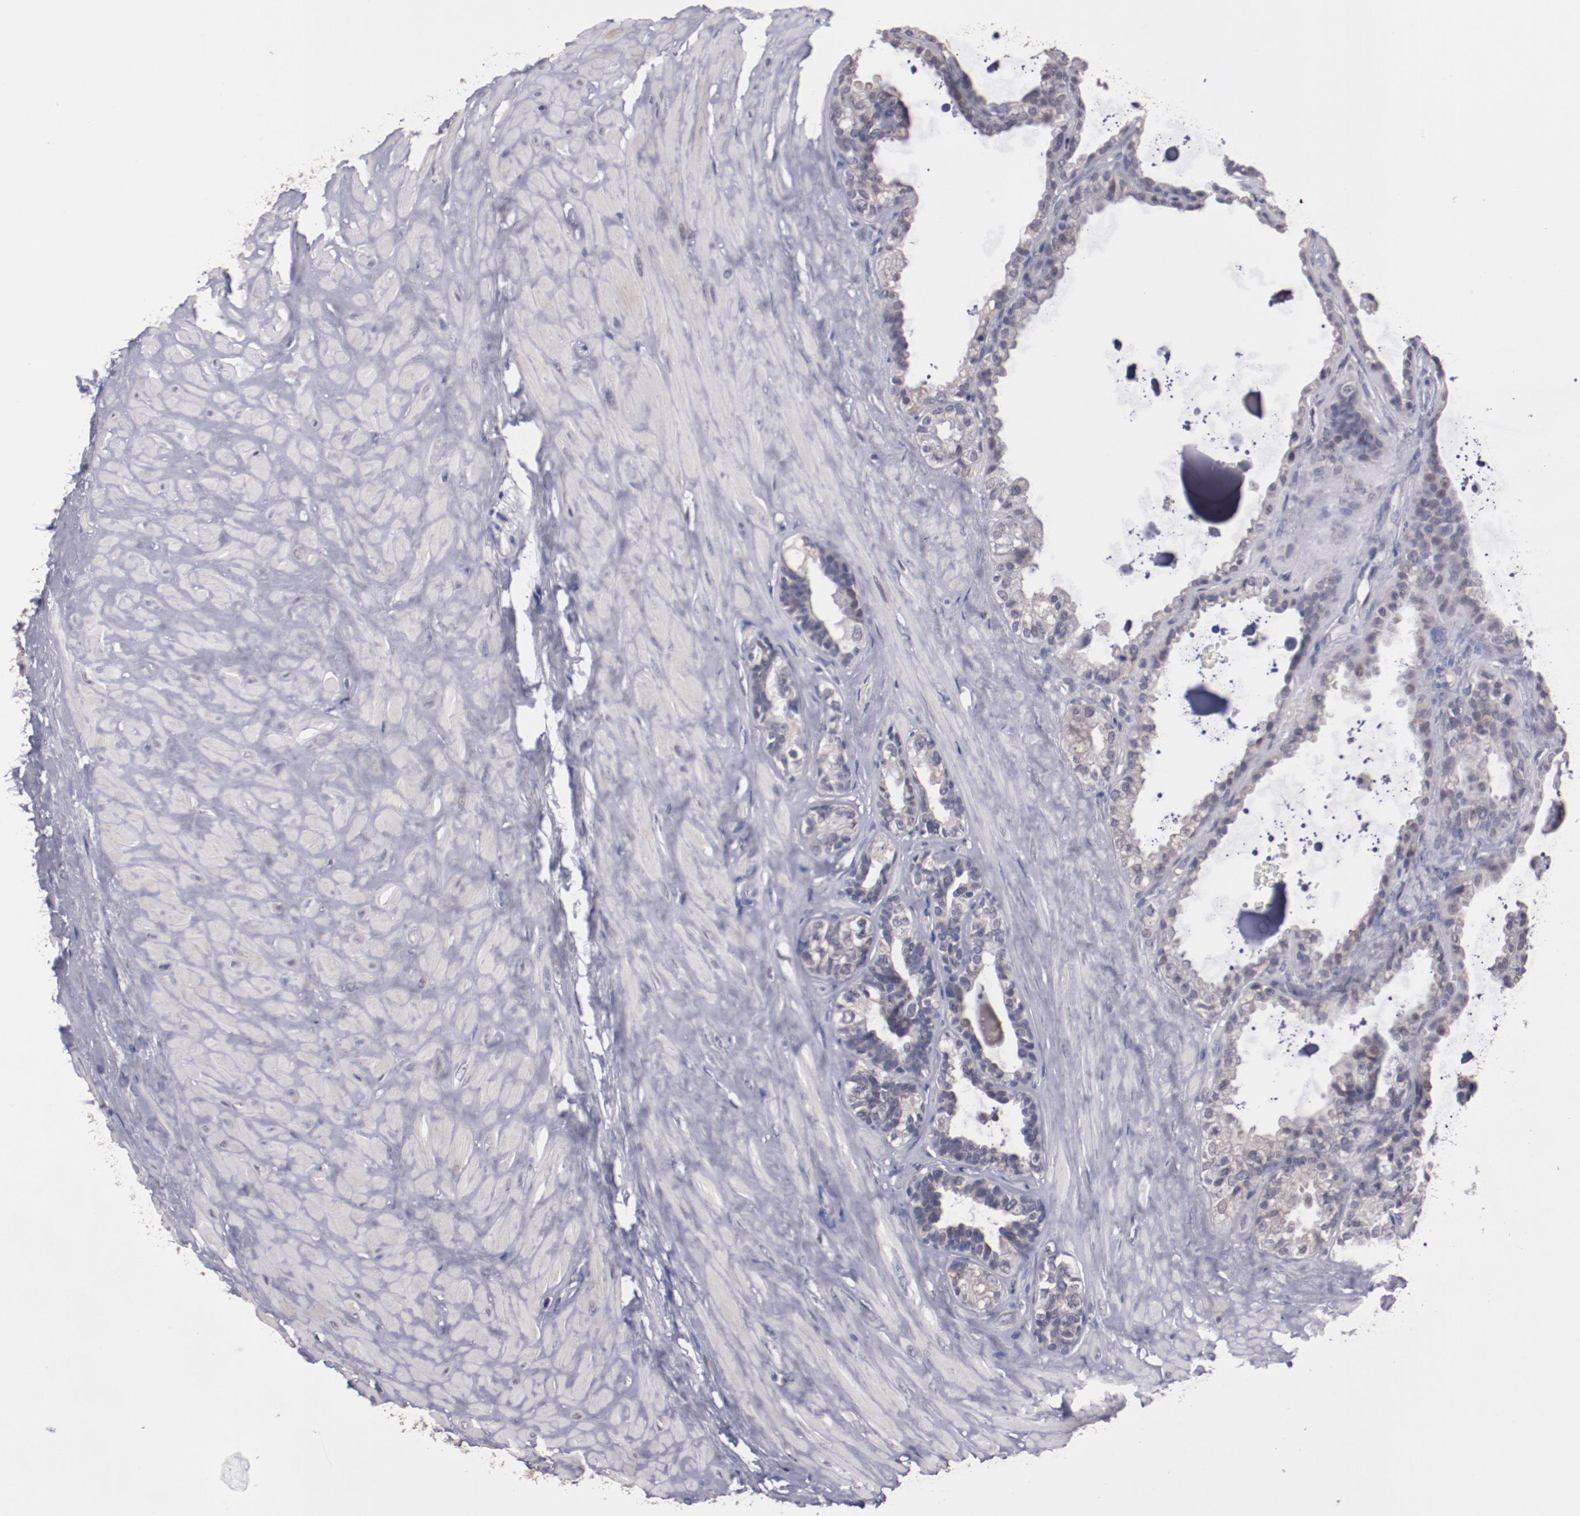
{"staining": {"intensity": "negative", "quantity": "none", "location": "none"}, "tissue": "seminal vesicle", "cell_type": "Glandular cells", "image_type": "normal", "snomed": [{"axis": "morphology", "description": "Normal tissue, NOS"}, {"axis": "morphology", "description": "Inflammation, NOS"}, {"axis": "topography", "description": "Urinary bladder"}, {"axis": "topography", "description": "Prostate"}, {"axis": "topography", "description": "Seminal veicle"}], "caption": "Immunohistochemistry (IHC) of normal seminal vesicle demonstrates no staining in glandular cells. (Immunohistochemistry (IHC), brightfield microscopy, high magnification).", "gene": "NRXN3", "patient": {"sex": "male", "age": 82}}